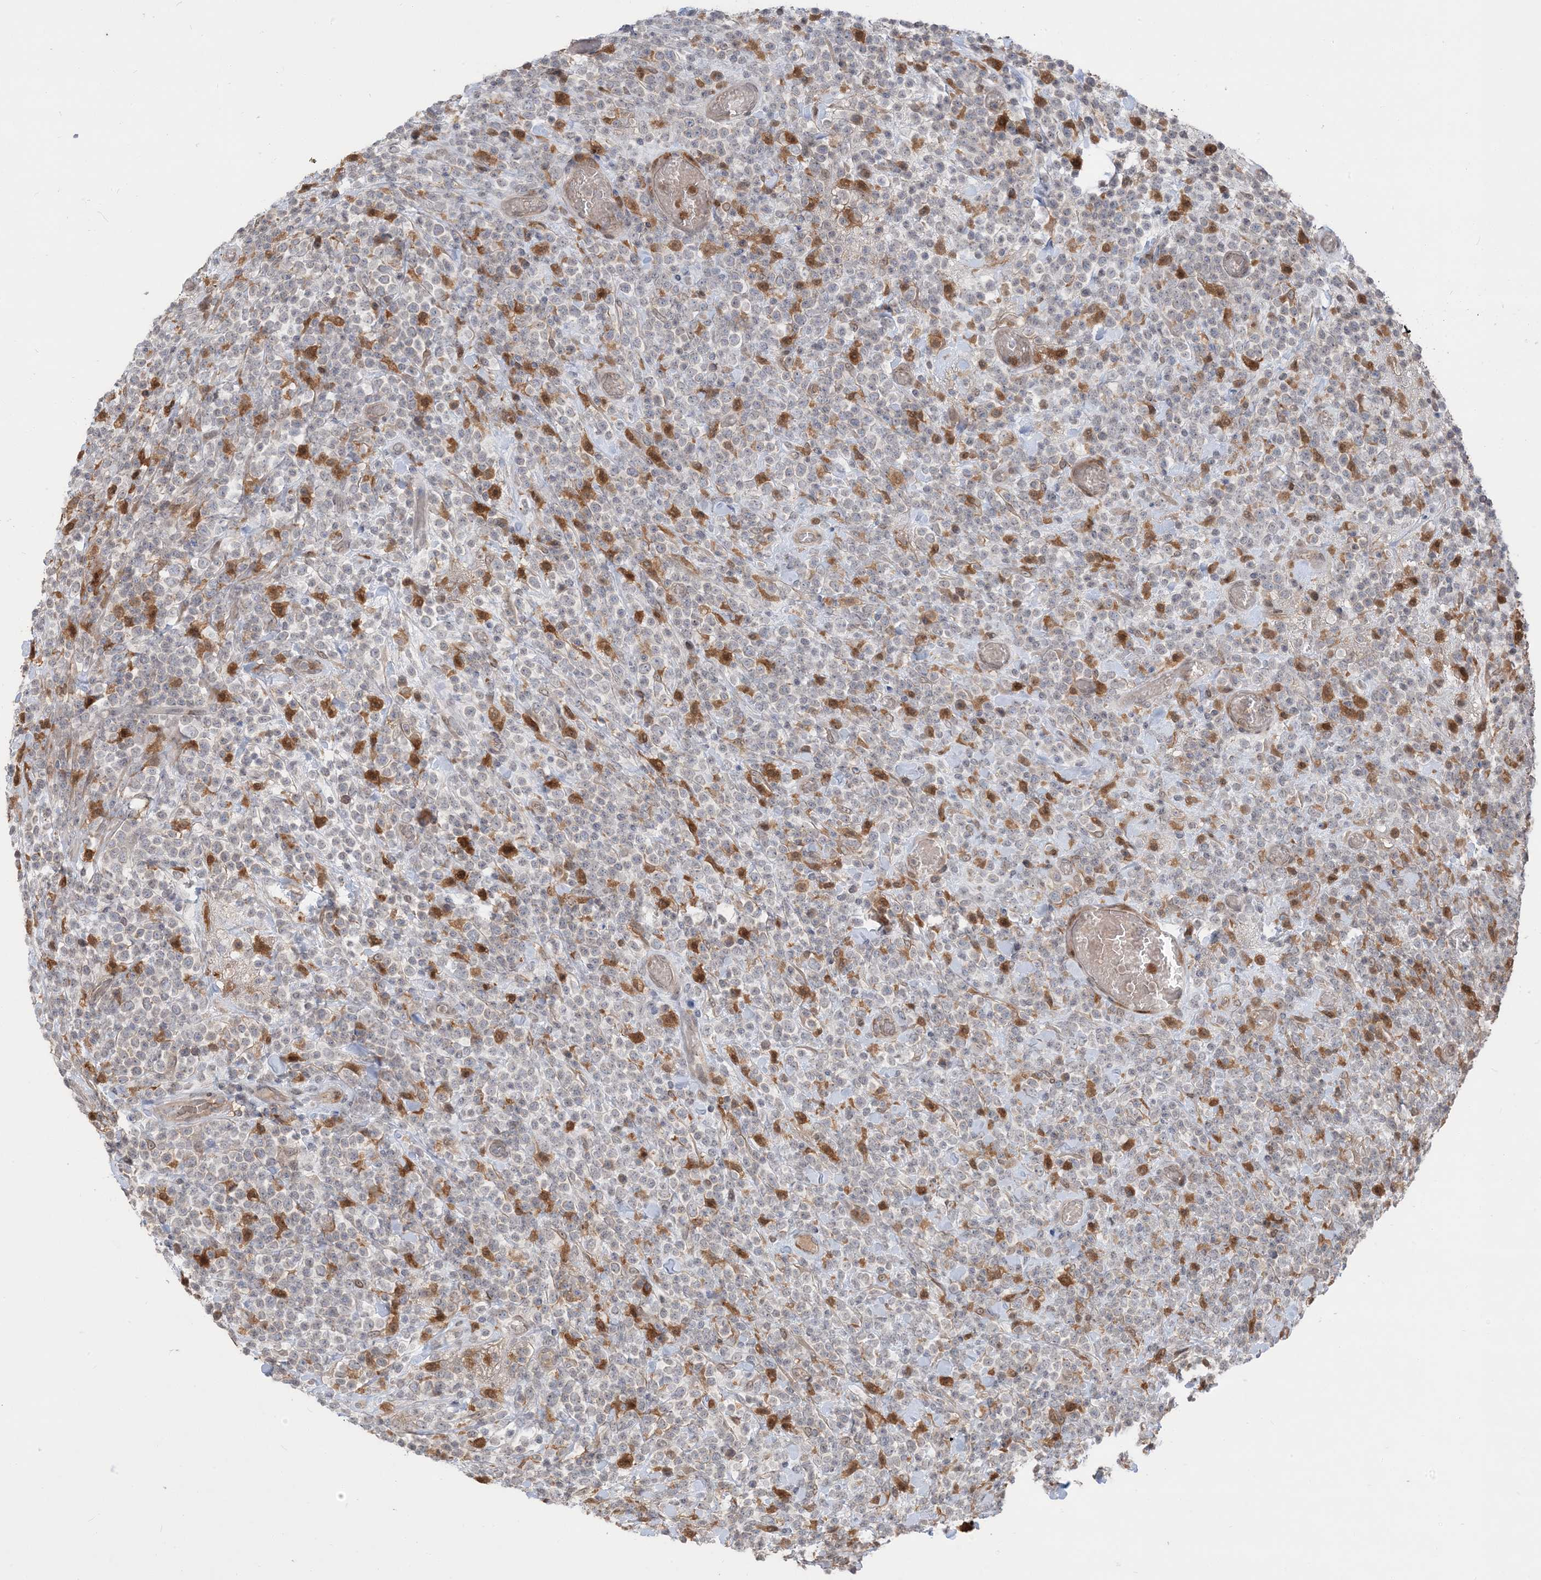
{"staining": {"intensity": "negative", "quantity": "none", "location": "none"}, "tissue": "lymphoma", "cell_type": "Tumor cells", "image_type": "cancer", "snomed": [{"axis": "morphology", "description": "Malignant lymphoma, non-Hodgkin's type, High grade"}, {"axis": "topography", "description": "Colon"}], "caption": "A histopathology image of high-grade malignant lymphoma, non-Hodgkin's type stained for a protein reveals no brown staining in tumor cells.", "gene": "NAGK", "patient": {"sex": "female", "age": 53}}